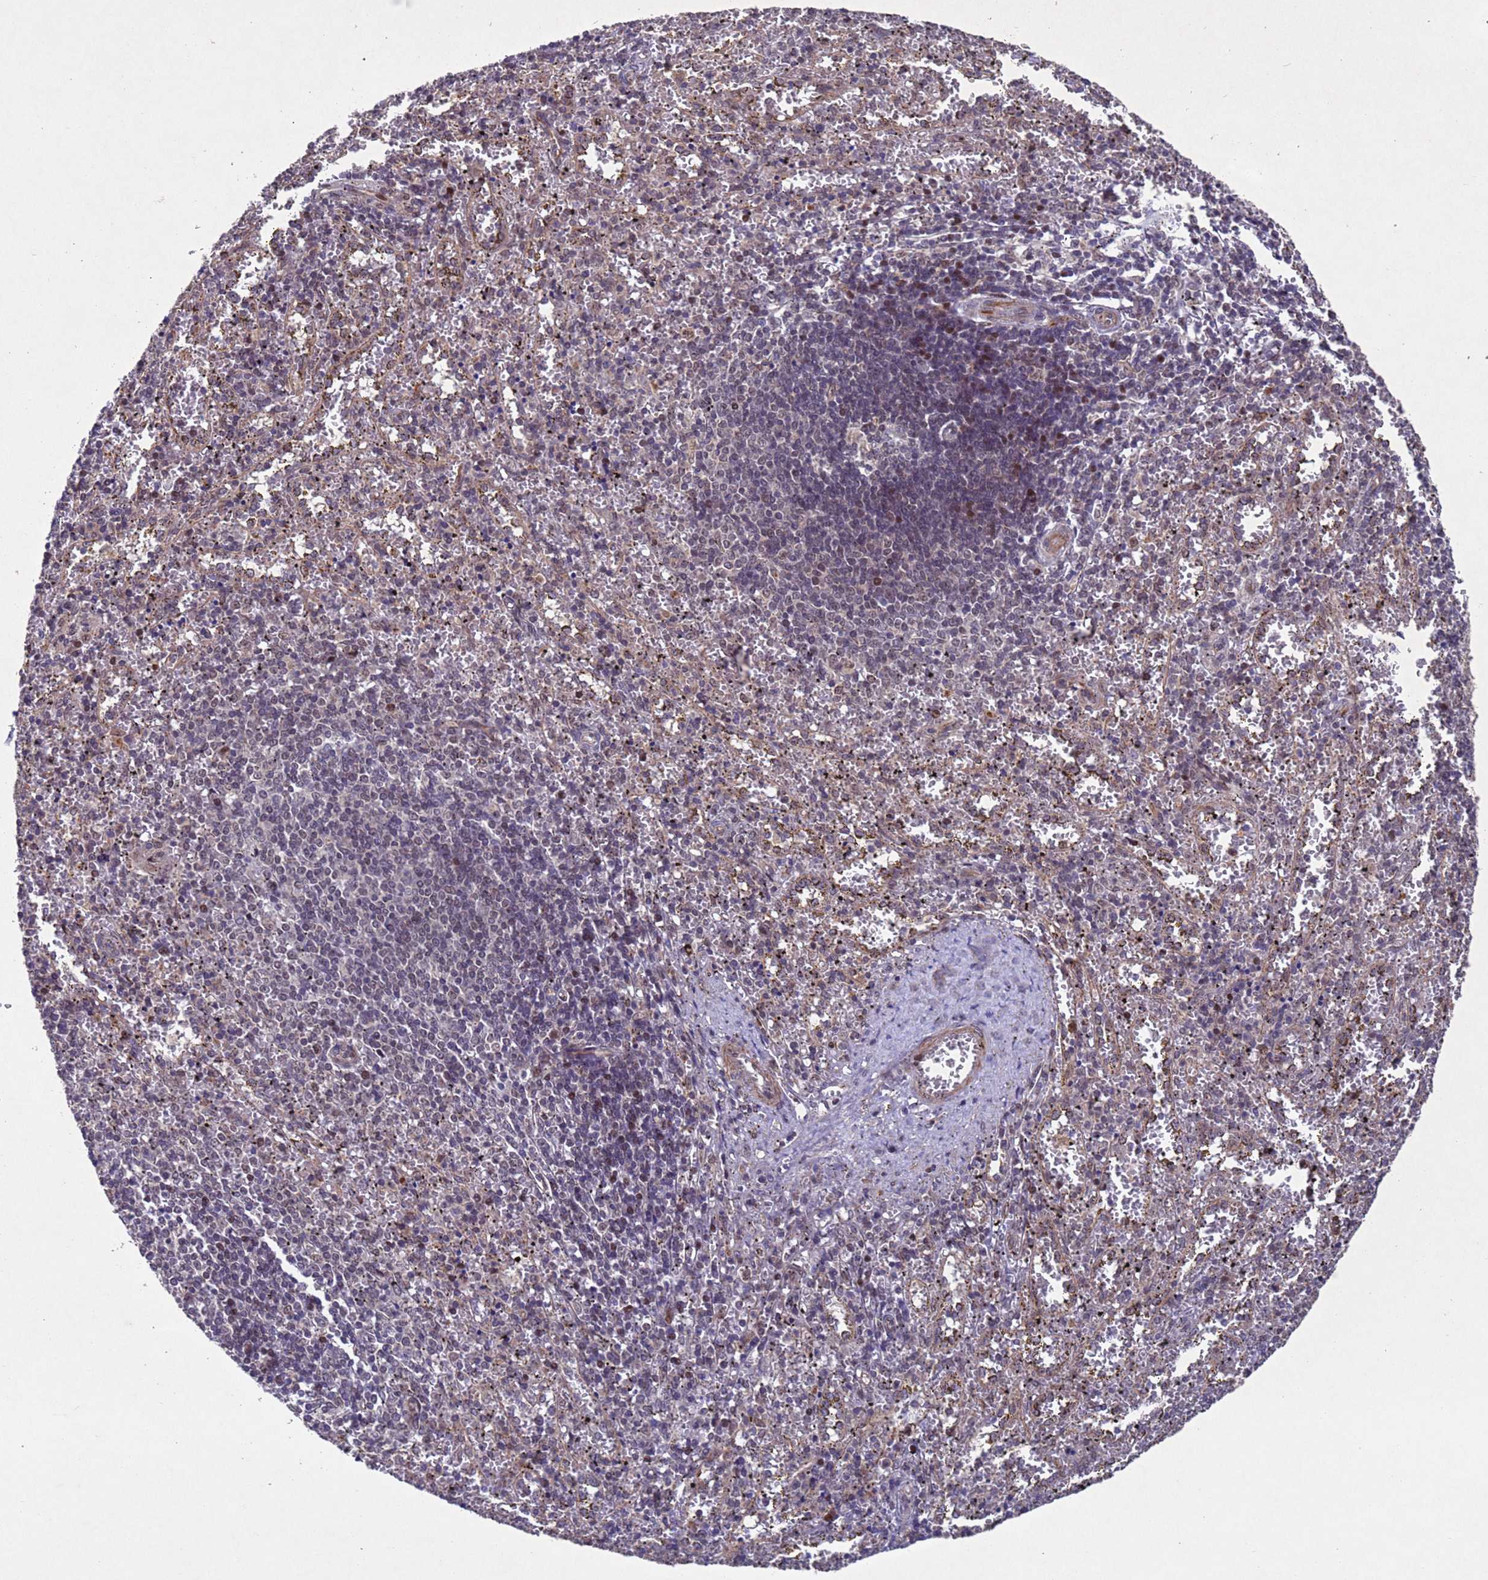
{"staining": {"intensity": "moderate", "quantity": "<25%", "location": "nuclear"}, "tissue": "spleen", "cell_type": "Cells in red pulp", "image_type": "normal", "snomed": [{"axis": "morphology", "description": "Normal tissue, NOS"}, {"axis": "topography", "description": "Spleen"}], "caption": "A high-resolution micrograph shows immunohistochemistry (IHC) staining of unremarkable spleen, which demonstrates moderate nuclear positivity in approximately <25% of cells in red pulp. The staining was performed using DAB to visualize the protein expression in brown, while the nuclei were stained in blue with hematoxylin (Magnification: 20x).", "gene": "TBK1", "patient": {"sex": "male", "age": 11}}